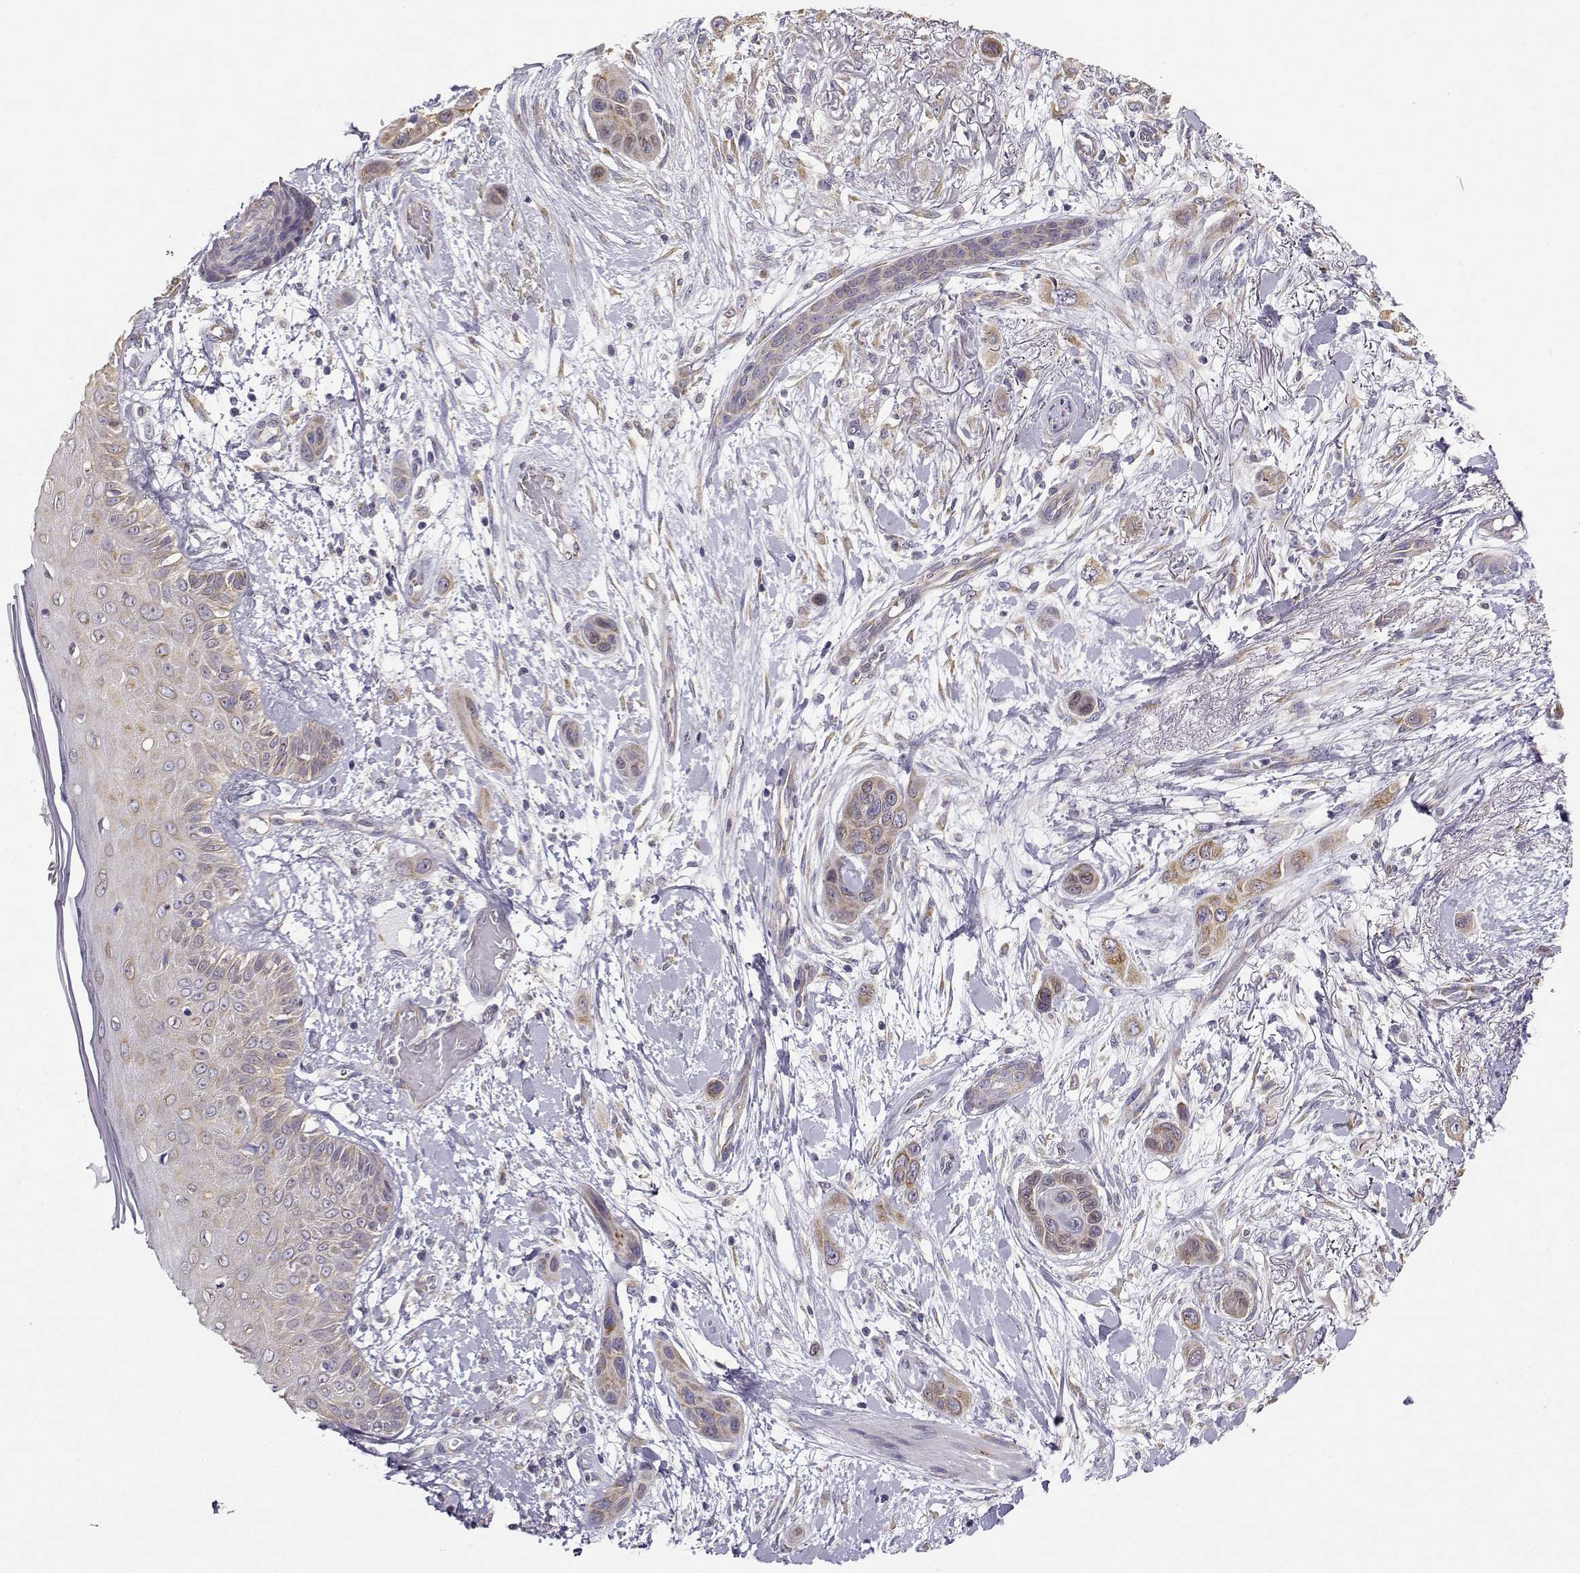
{"staining": {"intensity": "weak", "quantity": ">75%", "location": "cytoplasmic/membranous"}, "tissue": "skin cancer", "cell_type": "Tumor cells", "image_type": "cancer", "snomed": [{"axis": "morphology", "description": "Squamous cell carcinoma, NOS"}, {"axis": "topography", "description": "Skin"}], "caption": "Immunohistochemistry staining of skin cancer (squamous cell carcinoma), which demonstrates low levels of weak cytoplasmic/membranous positivity in approximately >75% of tumor cells indicating weak cytoplasmic/membranous protein positivity. The staining was performed using DAB (brown) for protein detection and nuclei were counterstained in hematoxylin (blue).", "gene": "BEND6", "patient": {"sex": "male", "age": 79}}